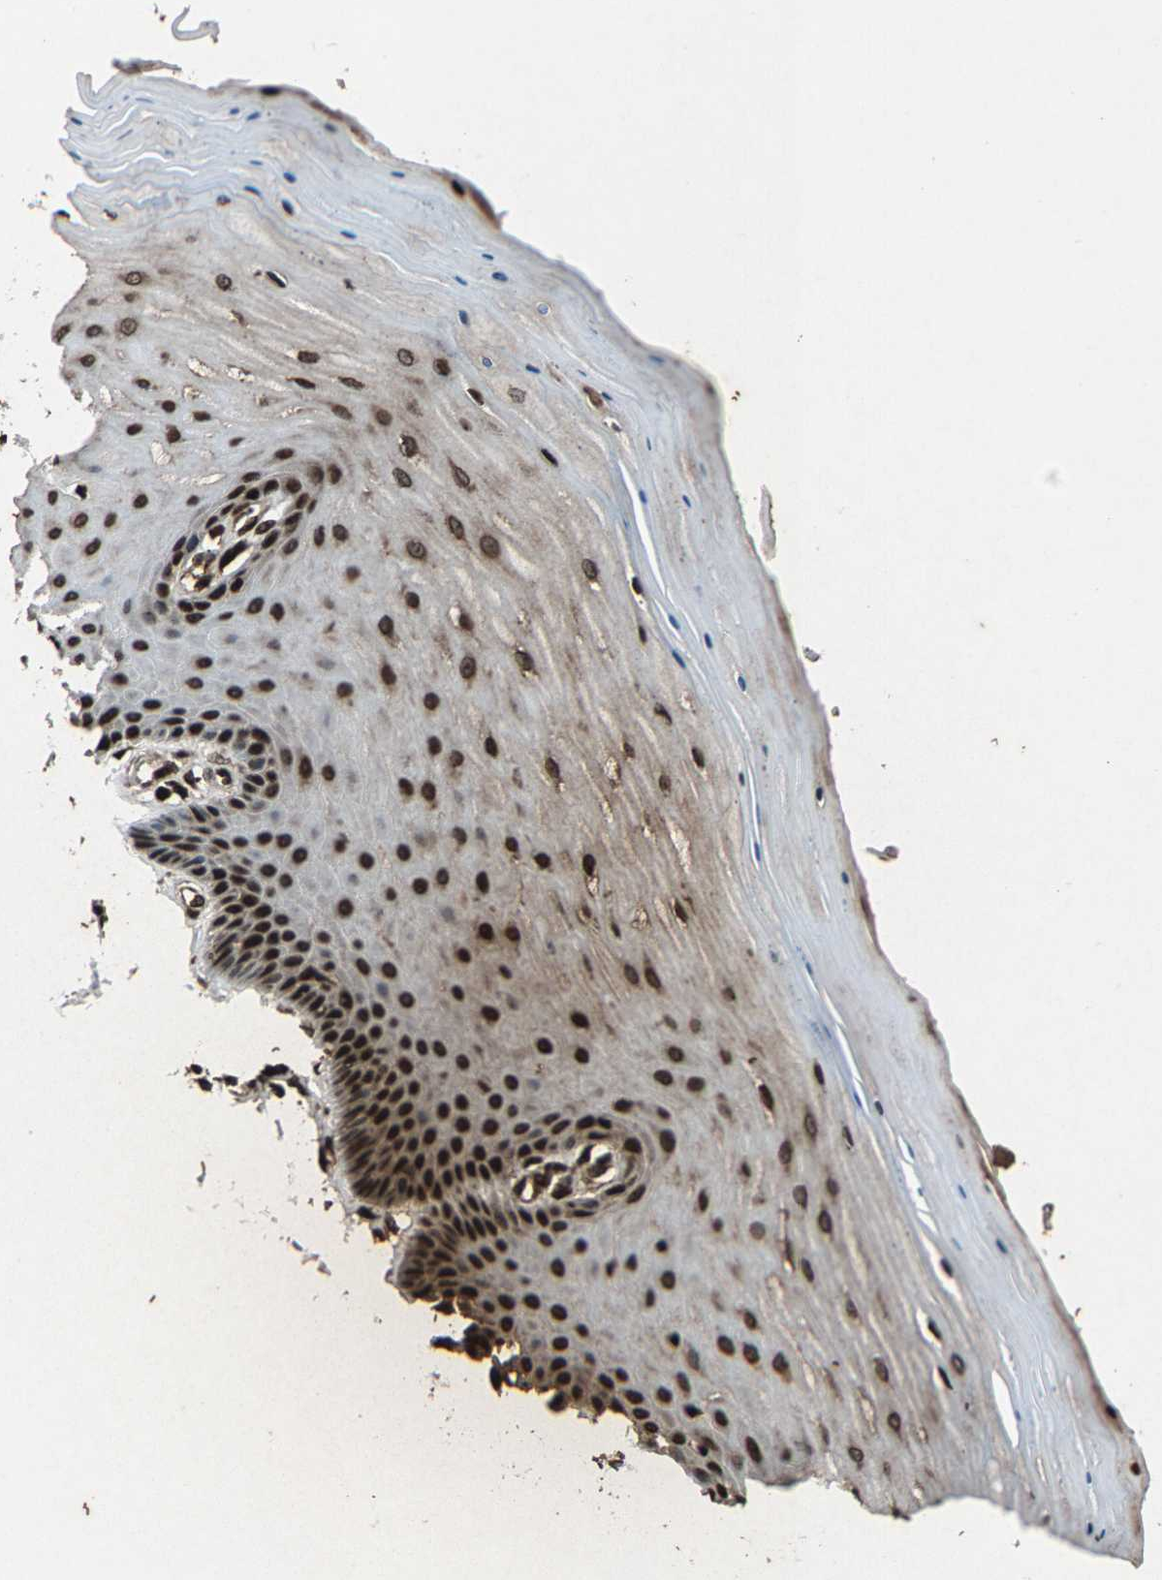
{"staining": {"intensity": "strong", "quantity": ">75%", "location": "cytoplasmic/membranous,nuclear"}, "tissue": "cervix", "cell_type": "Glandular cells", "image_type": "normal", "snomed": [{"axis": "morphology", "description": "Normal tissue, NOS"}, {"axis": "topography", "description": "Cervix"}], "caption": "Human cervix stained for a protein (brown) demonstrates strong cytoplasmic/membranous,nuclear positive expression in about >75% of glandular cells.", "gene": "H4C1", "patient": {"sex": "female", "age": 55}}